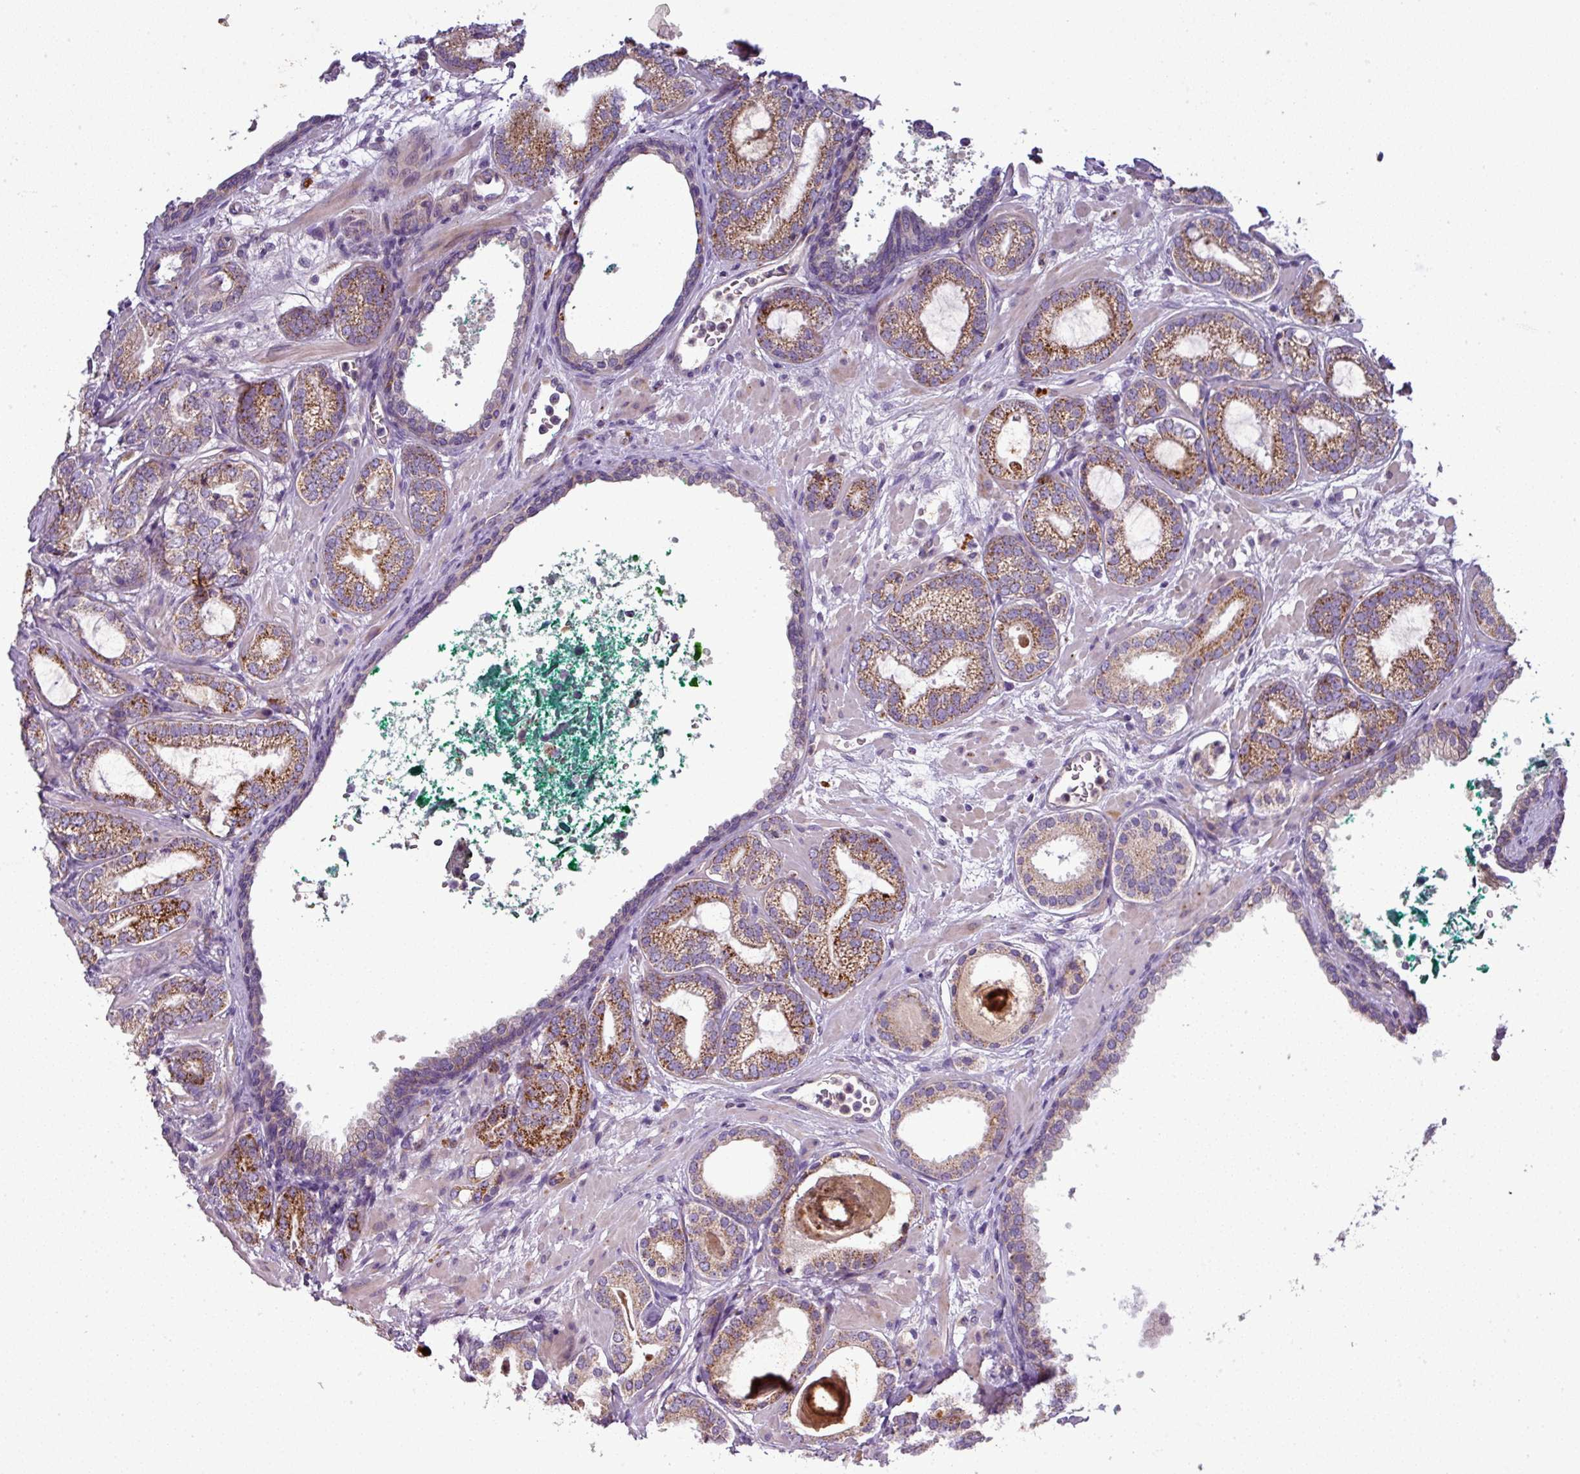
{"staining": {"intensity": "moderate", "quantity": ">75%", "location": "cytoplasmic/membranous"}, "tissue": "prostate cancer", "cell_type": "Tumor cells", "image_type": "cancer", "snomed": [{"axis": "morphology", "description": "Adenocarcinoma, High grade"}, {"axis": "topography", "description": "Prostate"}], "caption": "Protein expression analysis of human prostate cancer reveals moderate cytoplasmic/membranous positivity in about >75% of tumor cells.", "gene": "PNMA6A", "patient": {"sex": "male", "age": 60}}